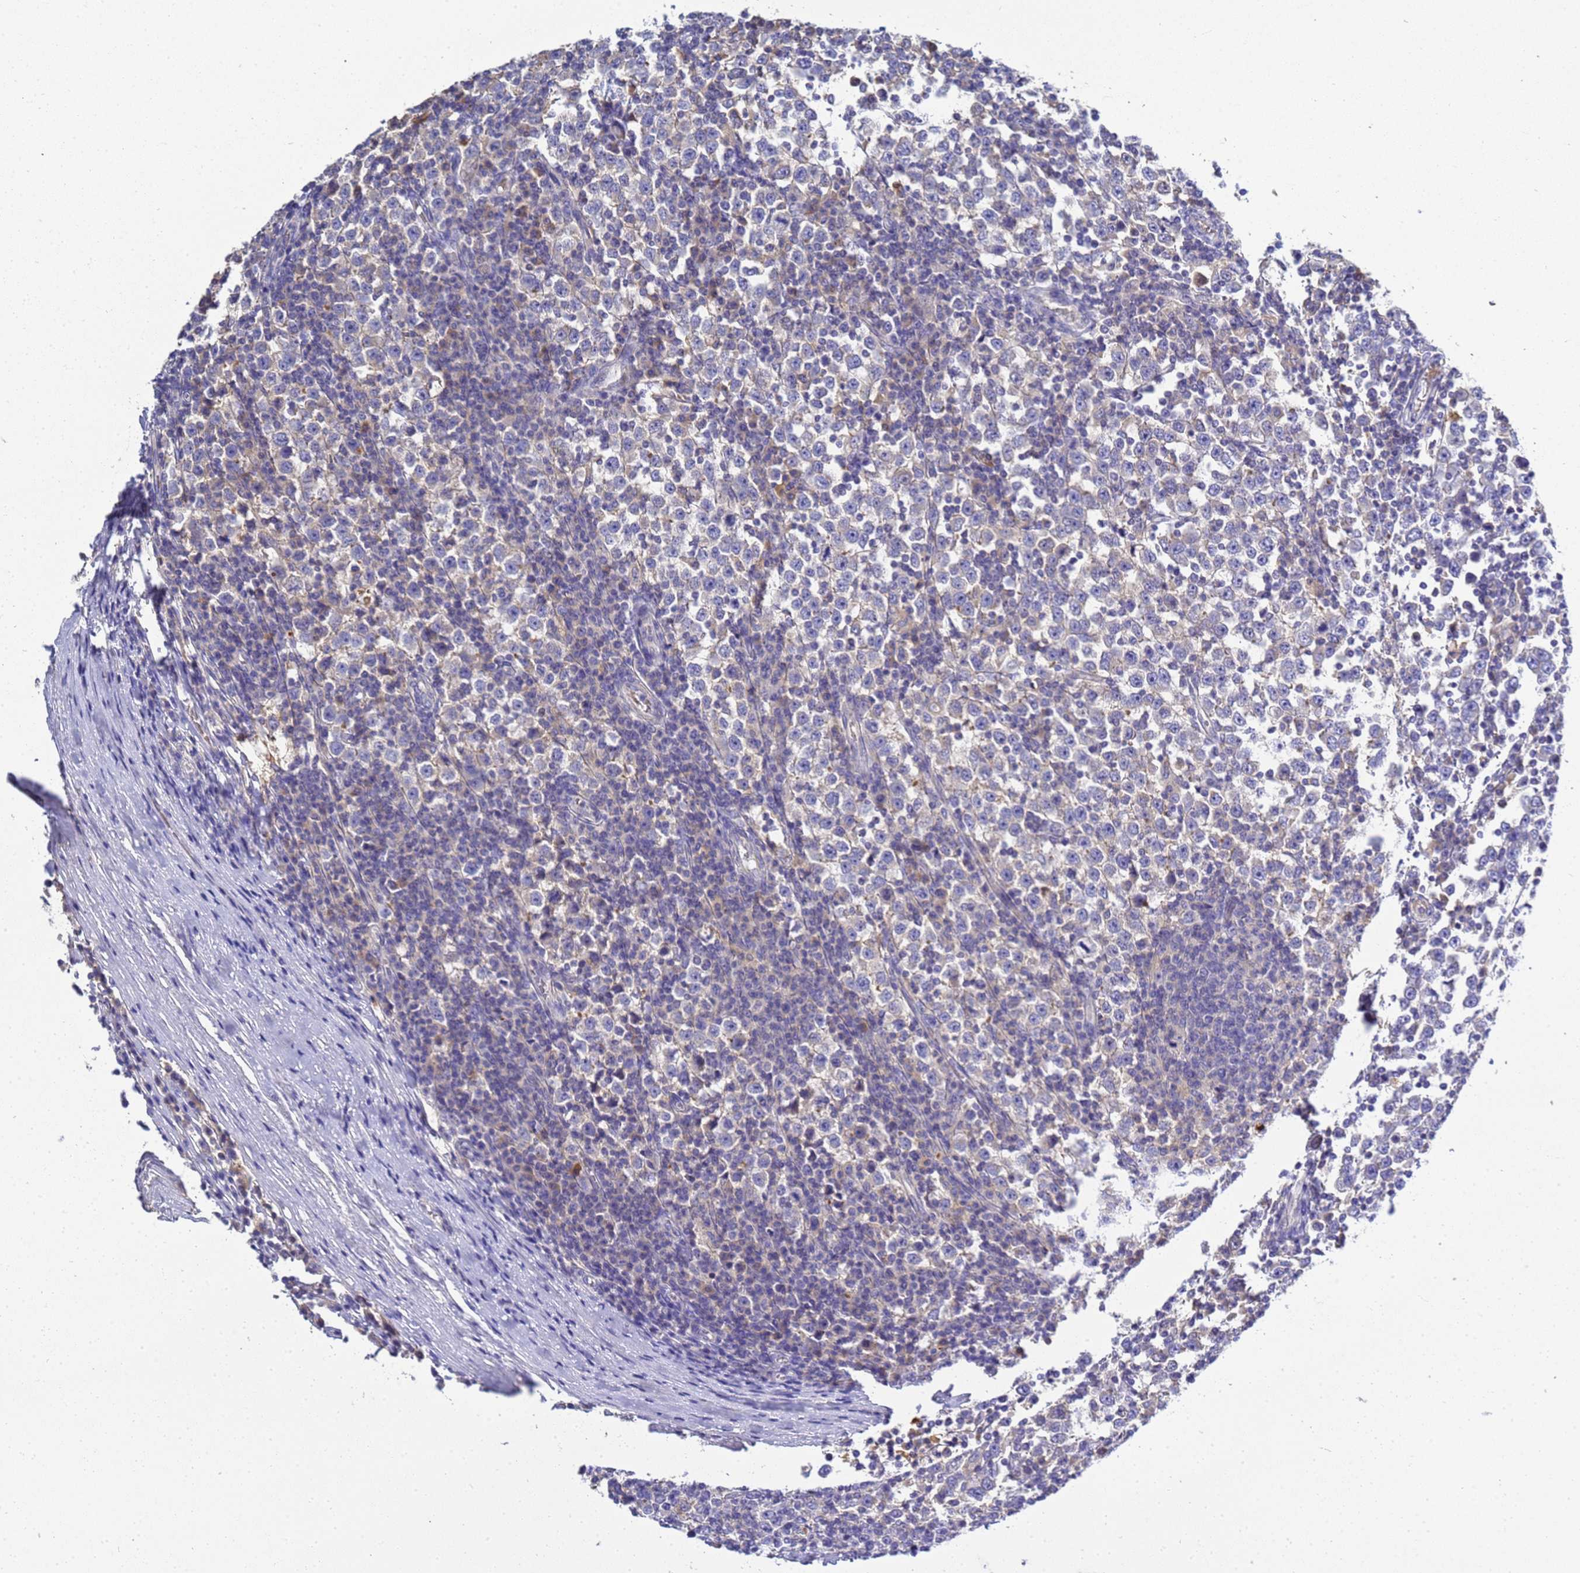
{"staining": {"intensity": "negative", "quantity": "none", "location": "none"}, "tissue": "testis cancer", "cell_type": "Tumor cells", "image_type": "cancer", "snomed": [{"axis": "morphology", "description": "Seminoma, NOS"}, {"axis": "topography", "description": "Testis"}], "caption": "An image of testis cancer stained for a protein demonstrates no brown staining in tumor cells.", "gene": "TBCD", "patient": {"sex": "male", "age": 65}}